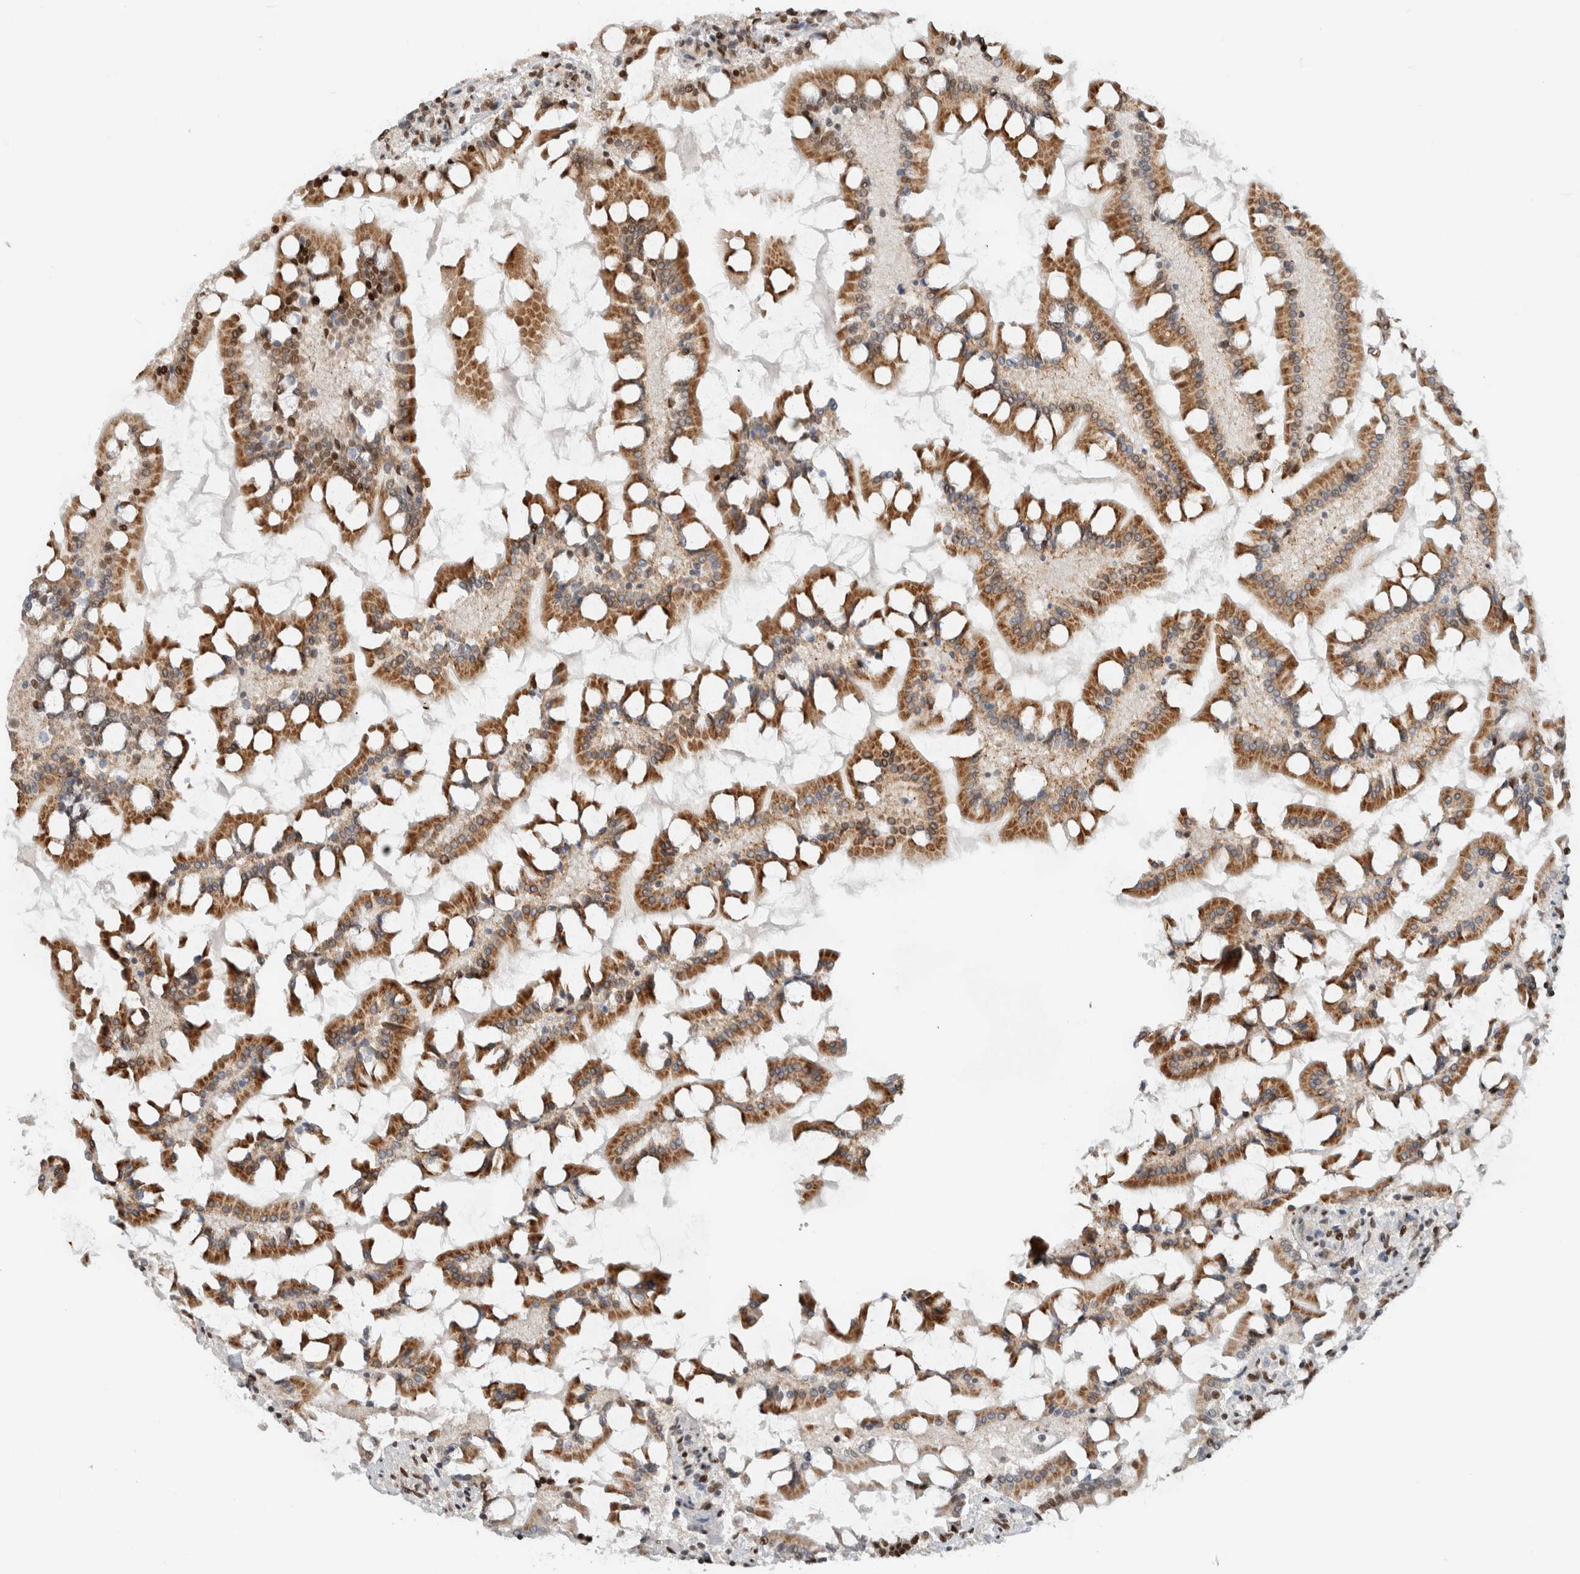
{"staining": {"intensity": "strong", "quantity": "25%-75%", "location": "cytoplasmic/membranous,nuclear"}, "tissue": "small intestine", "cell_type": "Glandular cells", "image_type": "normal", "snomed": [{"axis": "morphology", "description": "Normal tissue, NOS"}, {"axis": "topography", "description": "Small intestine"}], "caption": "Immunohistochemical staining of unremarkable small intestine displays strong cytoplasmic/membranous,nuclear protein expression in approximately 25%-75% of glandular cells. Nuclei are stained in blue.", "gene": "HNRNPR", "patient": {"sex": "male", "age": 41}}